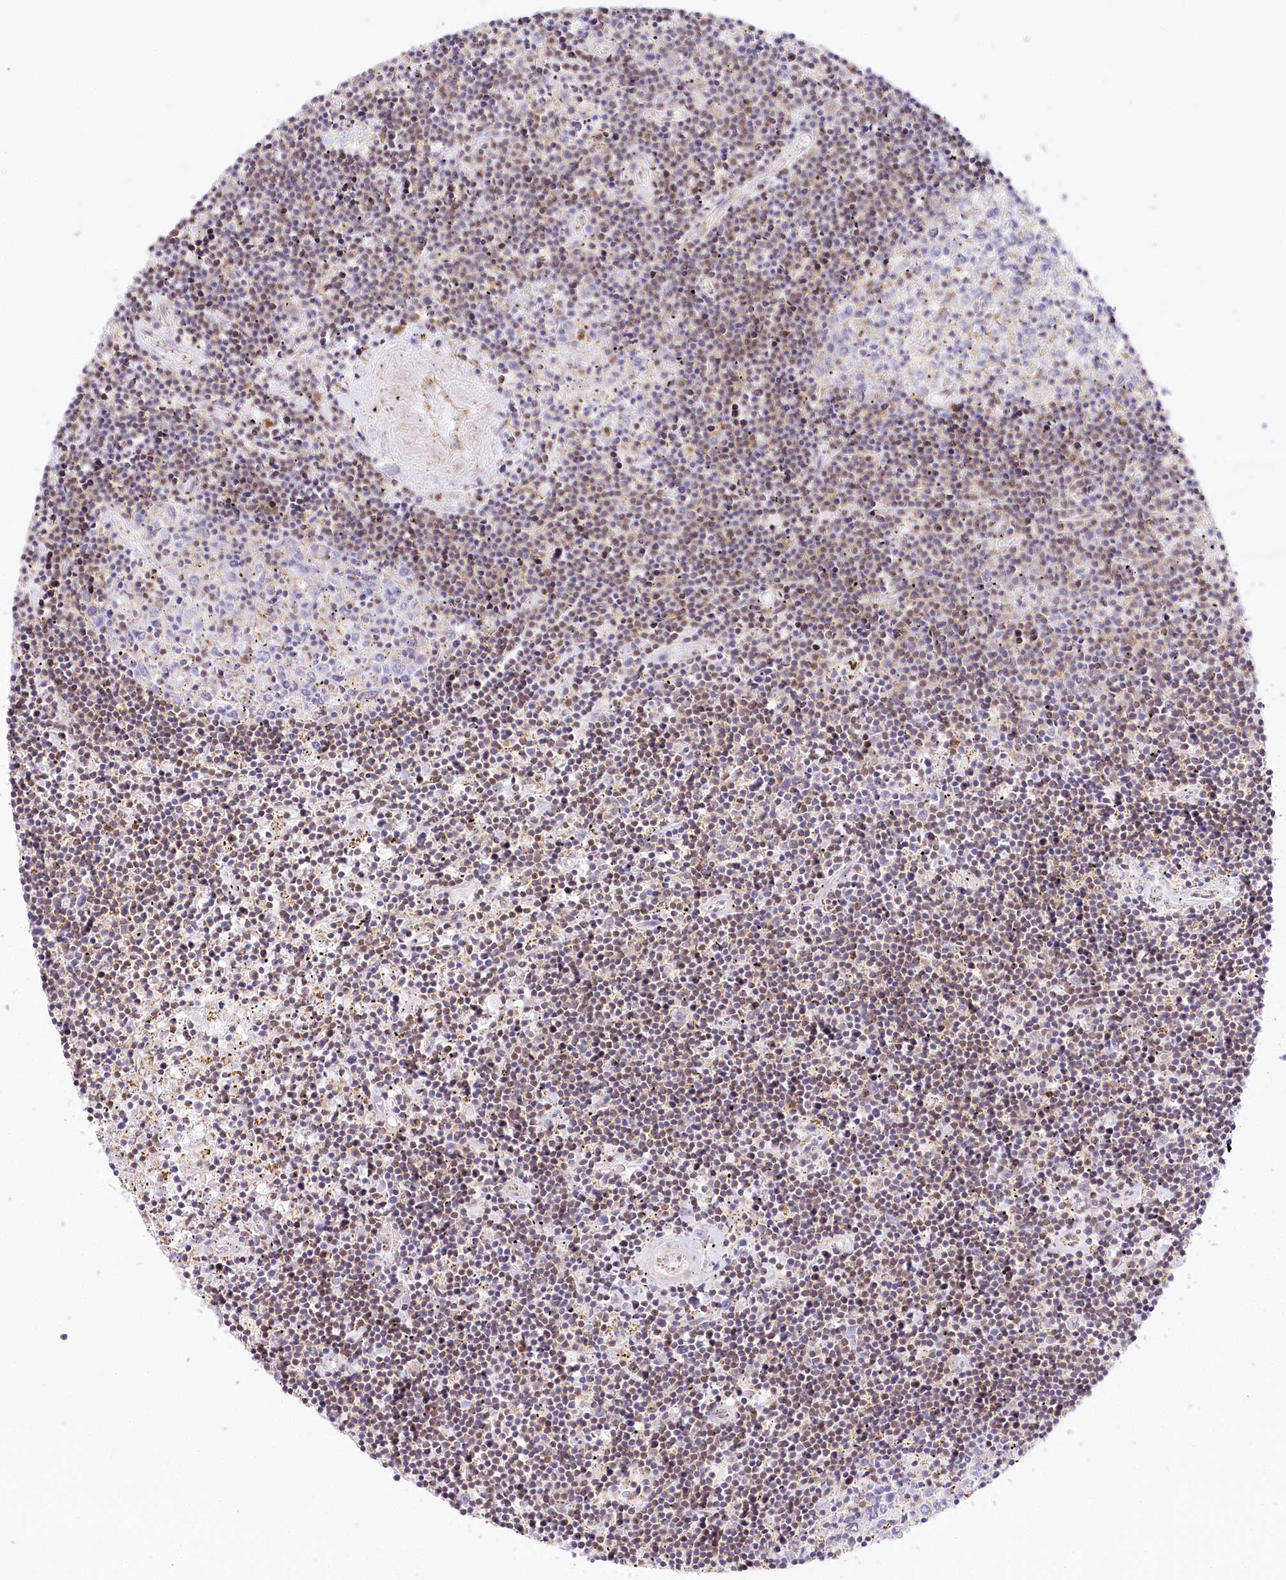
{"staining": {"intensity": "weak", "quantity": "25%-75%", "location": "cytoplasmic/membranous"}, "tissue": "lymphoma", "cell_type": "Tumor cells", "image_type": "cancer", "snomed": [{"axis": "morphology", "description": "Malignant lymphoma, non-Hodgkin's type, Low grade"}, {"axis": "topography", "description": "Spleen"}], "caption": "Immunohistochemical staining of lymphoma reveals low levels of weak cytoplasmic/membranous expression in approximately 25%-75% of tumor cells.", "gene": "LSS", "patient": {"sex": "male", "age": 76}}